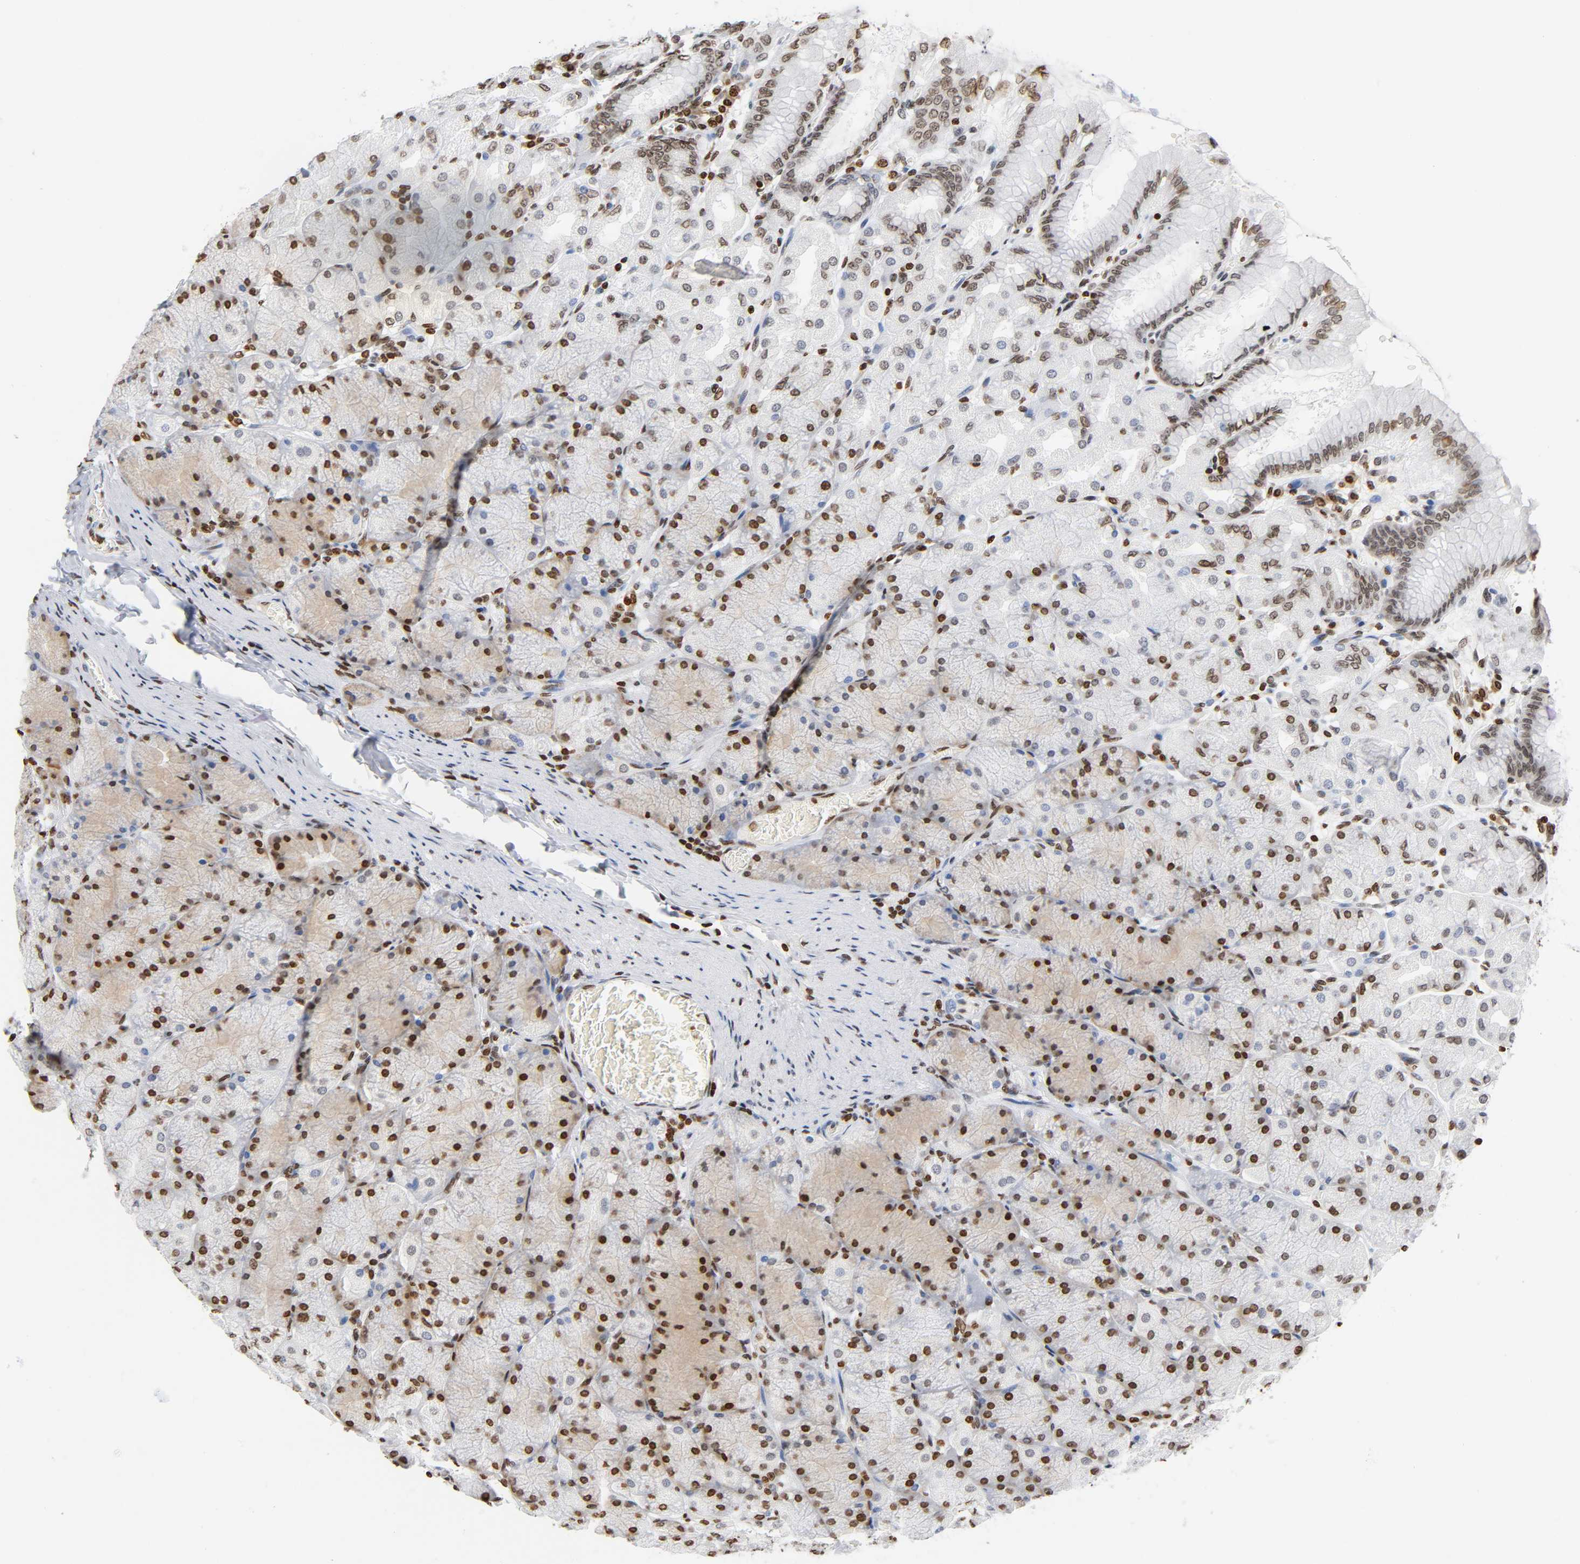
{"staining": {"intensity": "strong", "quantity": ">75%", "location": "cytoplasmic/membranous,nuclear"}, "tissue": "stomach", "cell_type": "Glandular cells", "image_type": "normal", "snomed": [{"axis": "morphology", "description": "Normal tissue, NOS"}, {"axis": "topography", "description": "Stomach, upper"}], "caption": "Unremarkable stomach exhibits strong cytoplasmic/membranous,nuclear positivity in approximately >75% of glandular cells, visualized by immunohistochemistry.", "gene": "HOXA6", "patient": {"sex": "female", "age": 56}}